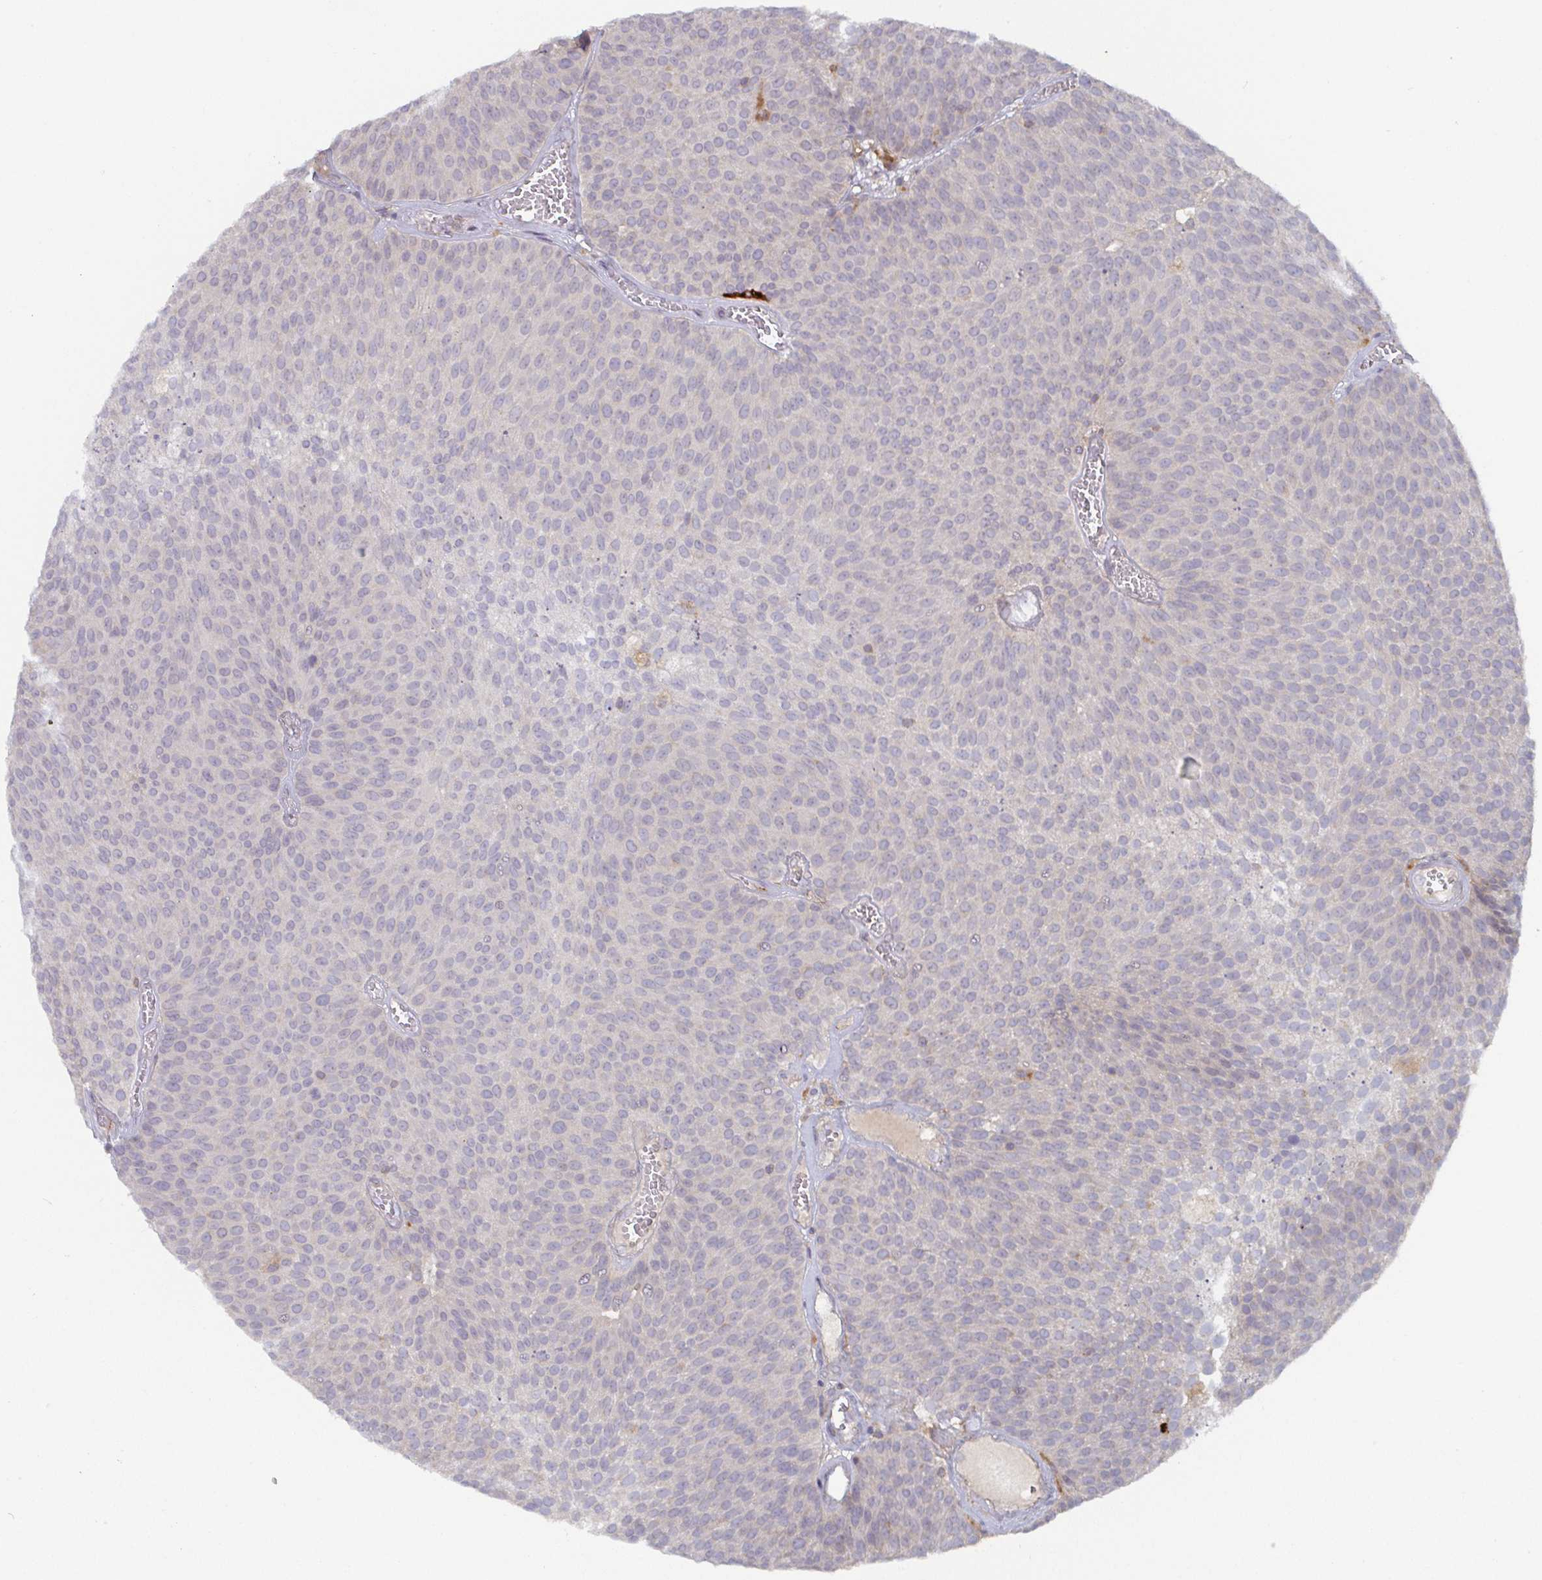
{"staining": {"intensity": "negative", "quantity": "none", "location": "none"}, "tissue": "urothelial cancer", "cell_type": "Tumor cells", "image_type": "cancer", "snomed": [{"axis": "morphology", "description": "Urothelial carcinoma, Low grade"}, {"axis": "topography", "description": "Urinary bladder"}], "caption": "This photomicrograph is of urothelial cancer stained with immunohistochemistry to label a protein in brown with the nuclei are counter-stained blue. There is no staining in tumor cells.", "gene": "CDH18", "patient": {"sex": "female", "age": 79}}